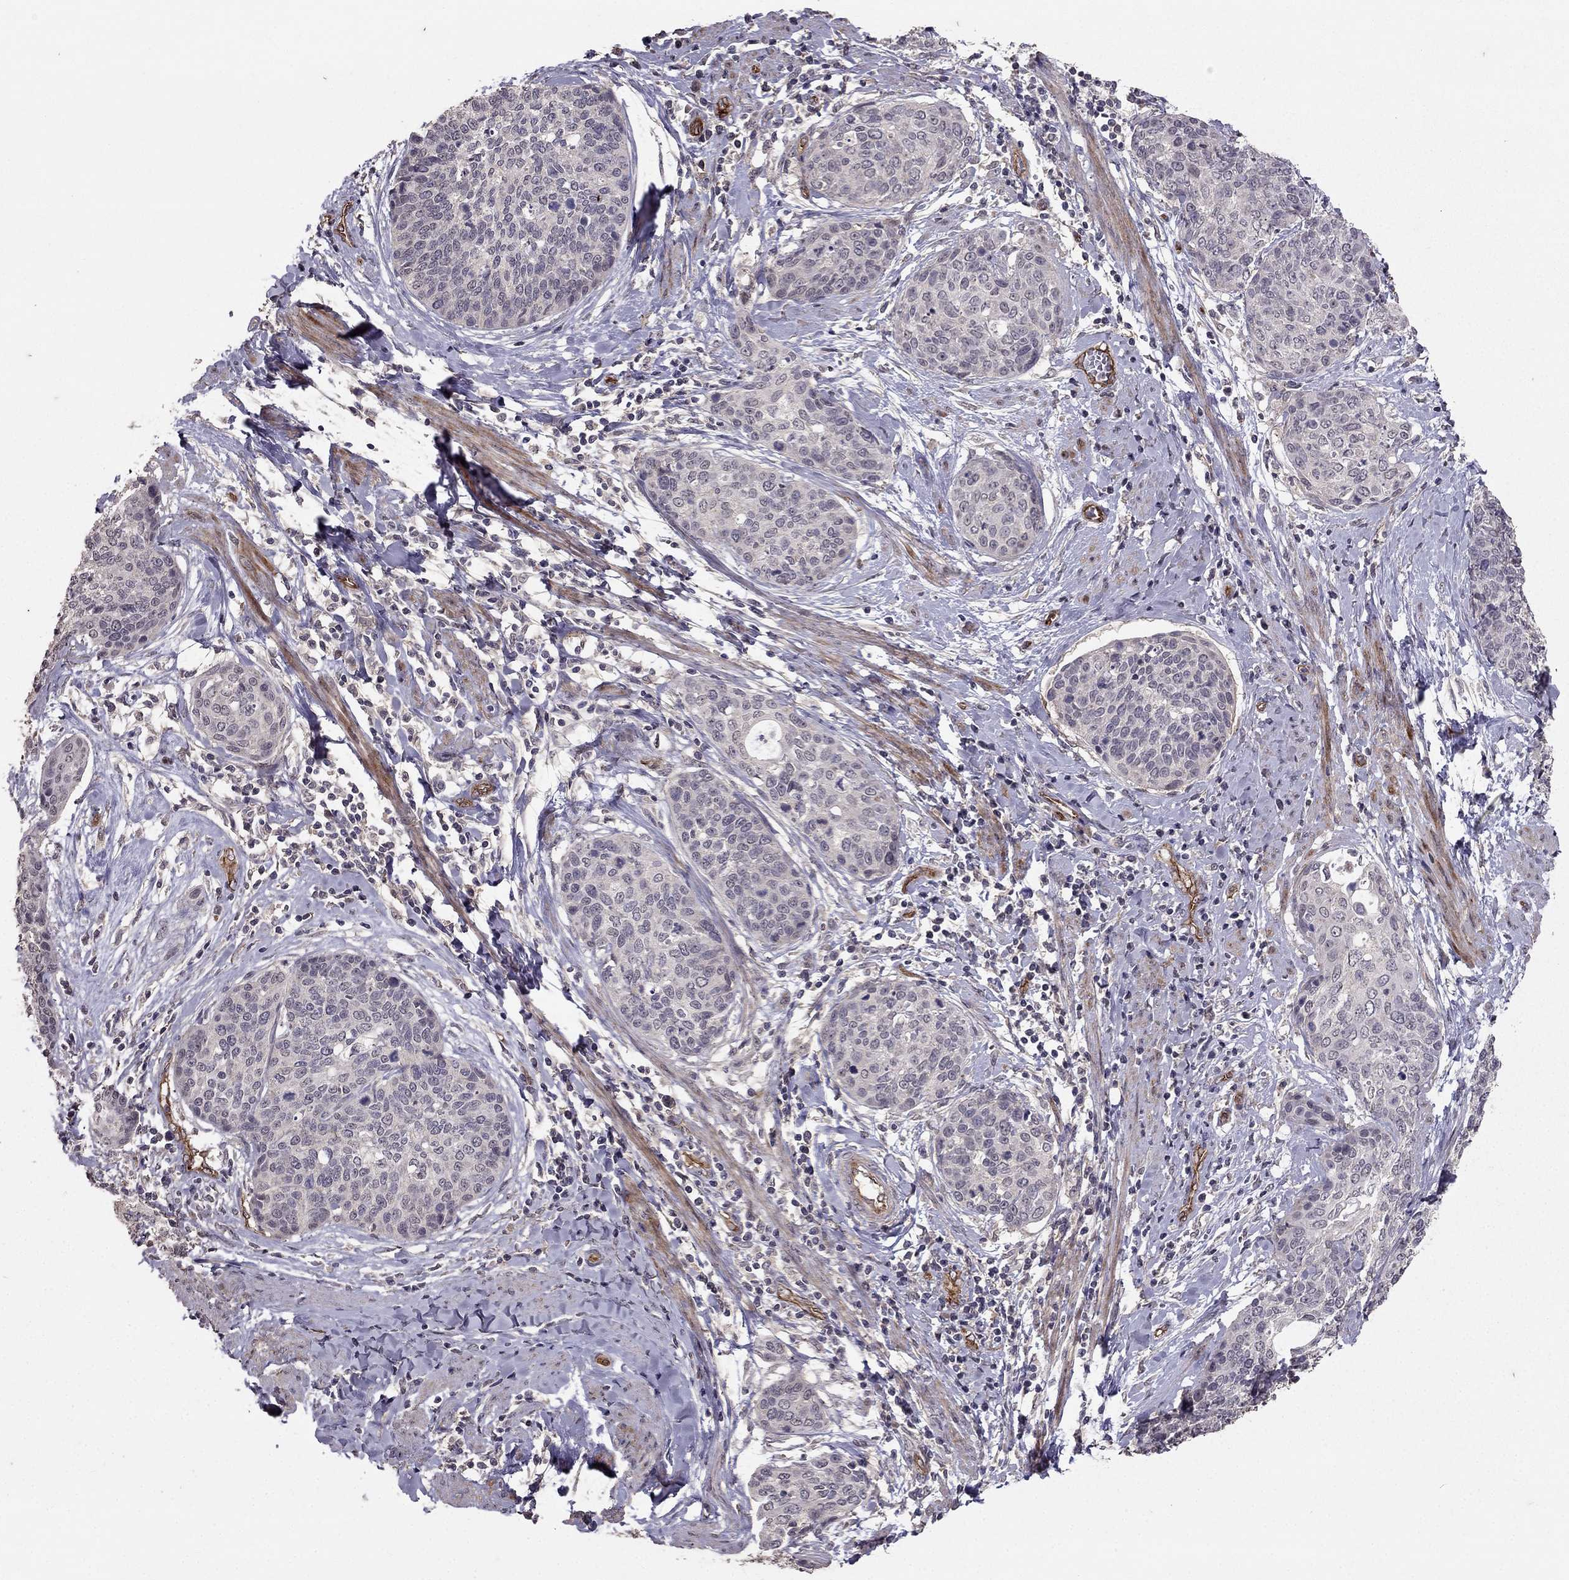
{"staining": {"intensity": "negative", "quantity": "none", "location": "none"}, "tissue": "cervical cancer", "cell_type": "Tumor cells", "image_type": "cancer", "snomed": [{"axis": "morphology", "description": "Squamous cell carcinoma, NOS"}, {"axis": "topography", "description": "Cervix"}], "caption": "The immunohistochemistry micrograph has no significant expression in tumor cells of squamous cell carcinoma (cervical) tissue.", "gene": "RASIP1", "patient": {"sex": "female", "age": 69}}